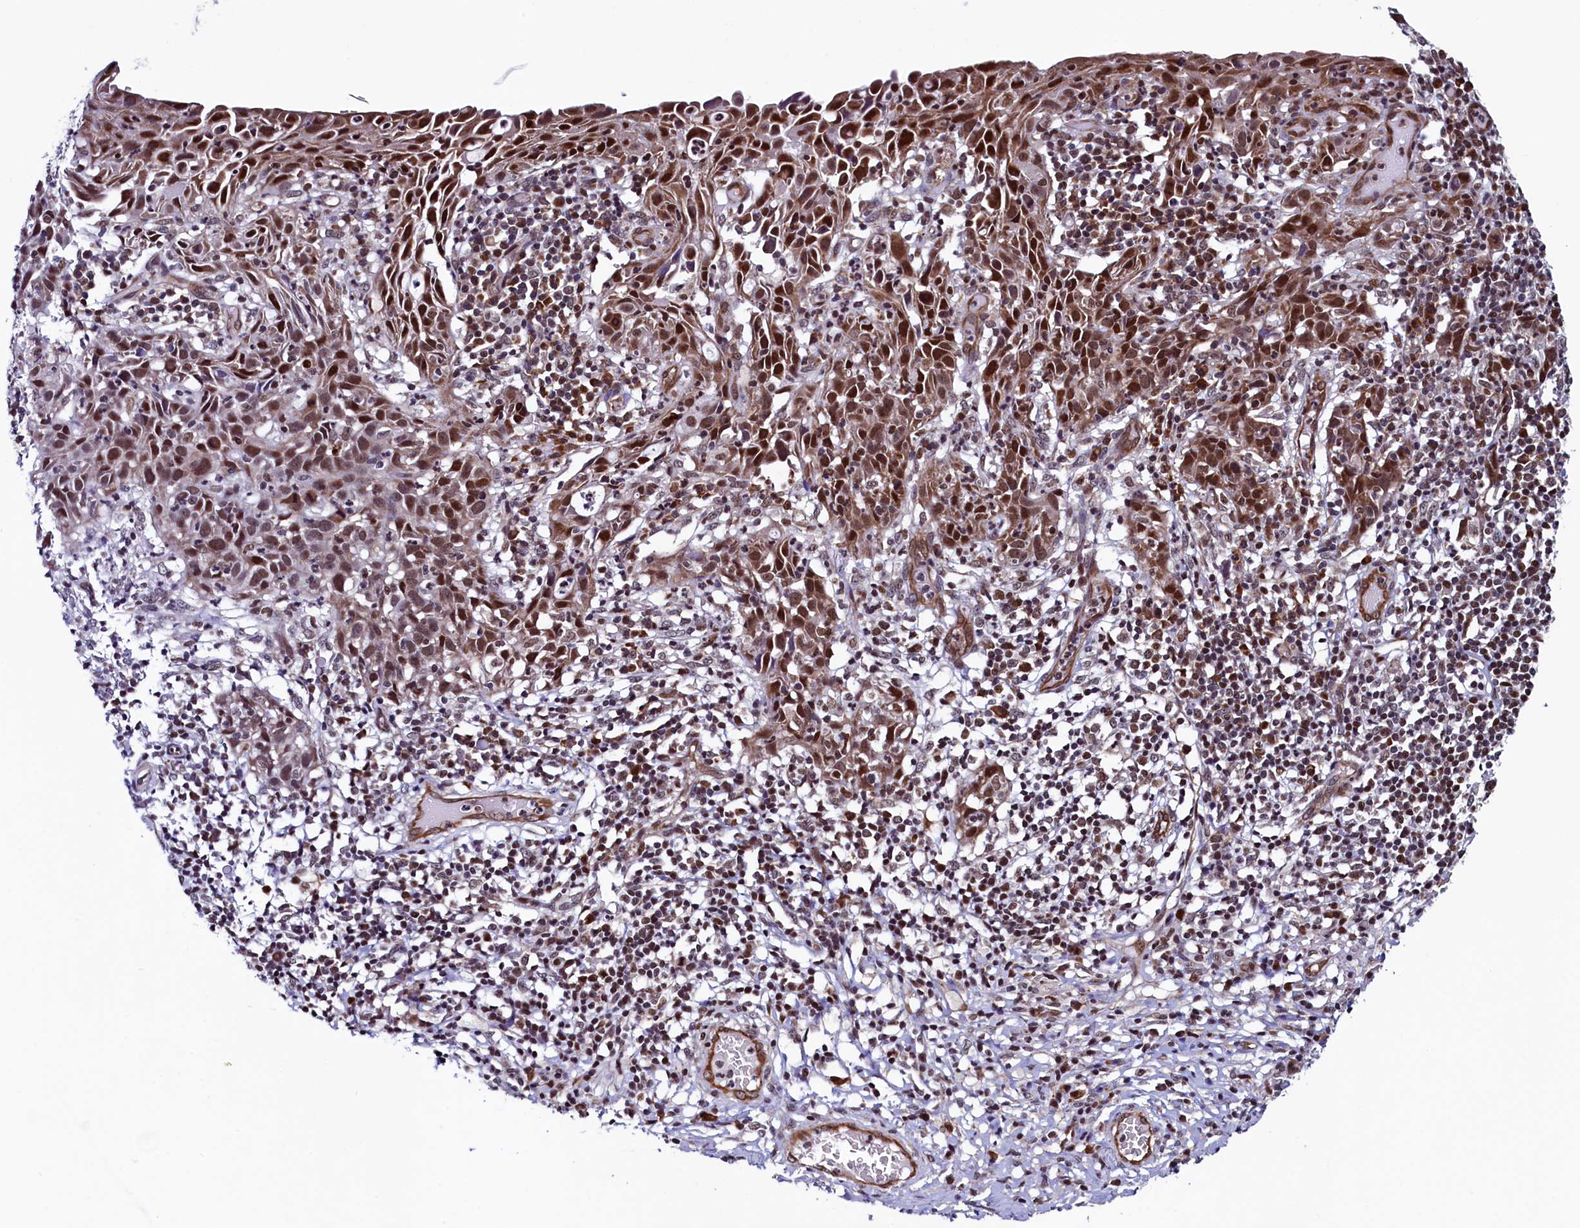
{"staining": {"intensity": "moderate", "quantity": ">75%", "location": "nuclear"}, "tissue": "cervical cancer", "cell_type": "Tumor cells", "image_type": "cancer", "snomed": [{"axis": "morphology", "description": "Squamous cell carcinoma, NOS"}, {"axis": "topography", "description": "Cervix"}], "caption": "Immunohistochemical staining of human cervical cancer (squamous cell carcinoma) exhibits medium levels of moderate nuclear staining in approximately >75% of tumor cells.", "gene": "LEO1", "patient": {"sex": "female", "age": 50}}